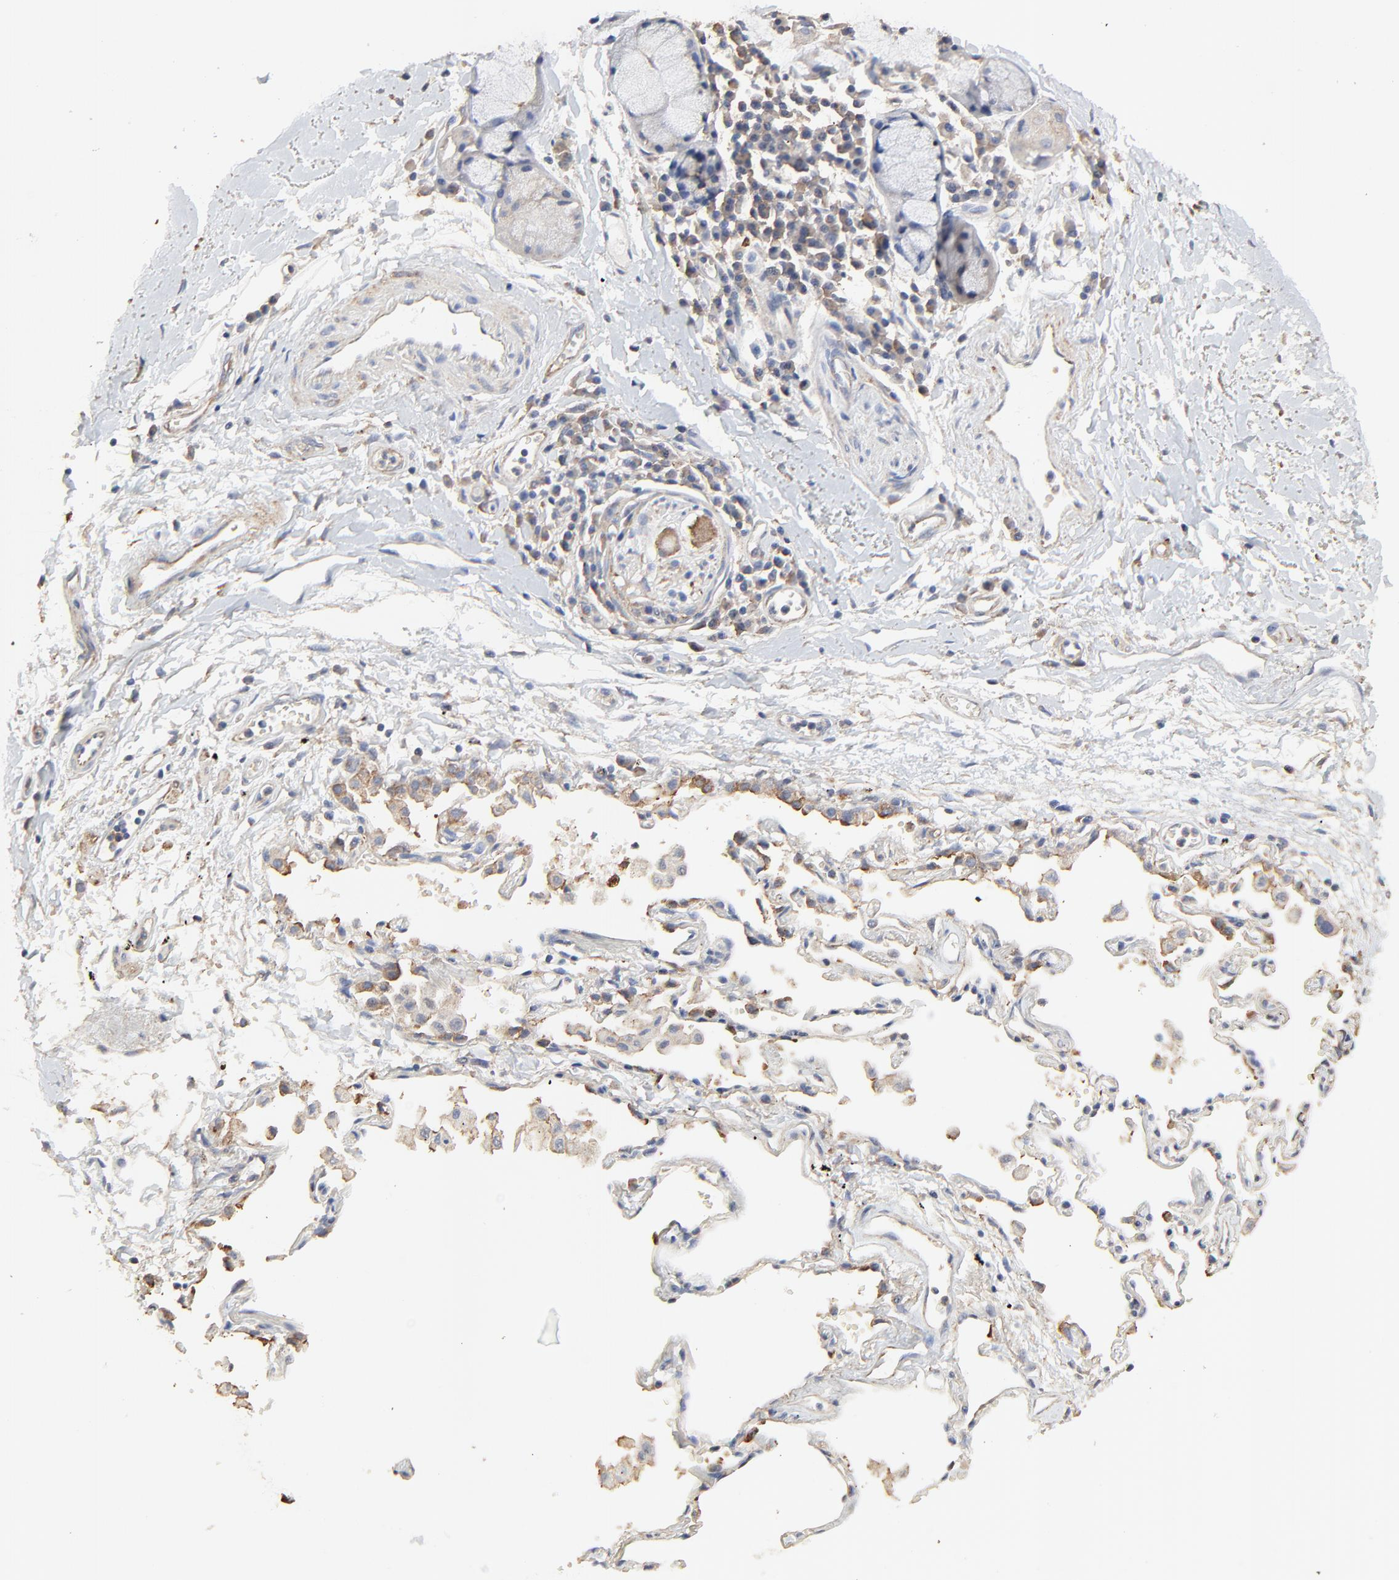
{"staining": {"intensity": "negative", "quantity": "none", "location": "none"}, "tissue": "adipose tissue", "cell_type": "Adipocytes", "image_type": "normal", "snomed": [{"axis": "morphology", "description": "Normal tissue, NOS"}, {"axis": "morphology", "description": "Adenocarcinoma, NOS"}, {"axis": "topography", "description": "Cartilage tissue"}, {"axis": "topography", "description": "Bronchus"}, {"axis": "topography", "description": "Lung"}], "caption": "This is an immunohistochemistry (IHC) histopathology image of normal adipose tissue. There is no staining in adipocytes.", "gene": "NXF3", "patient": {"sex": "female", "age": 67}}